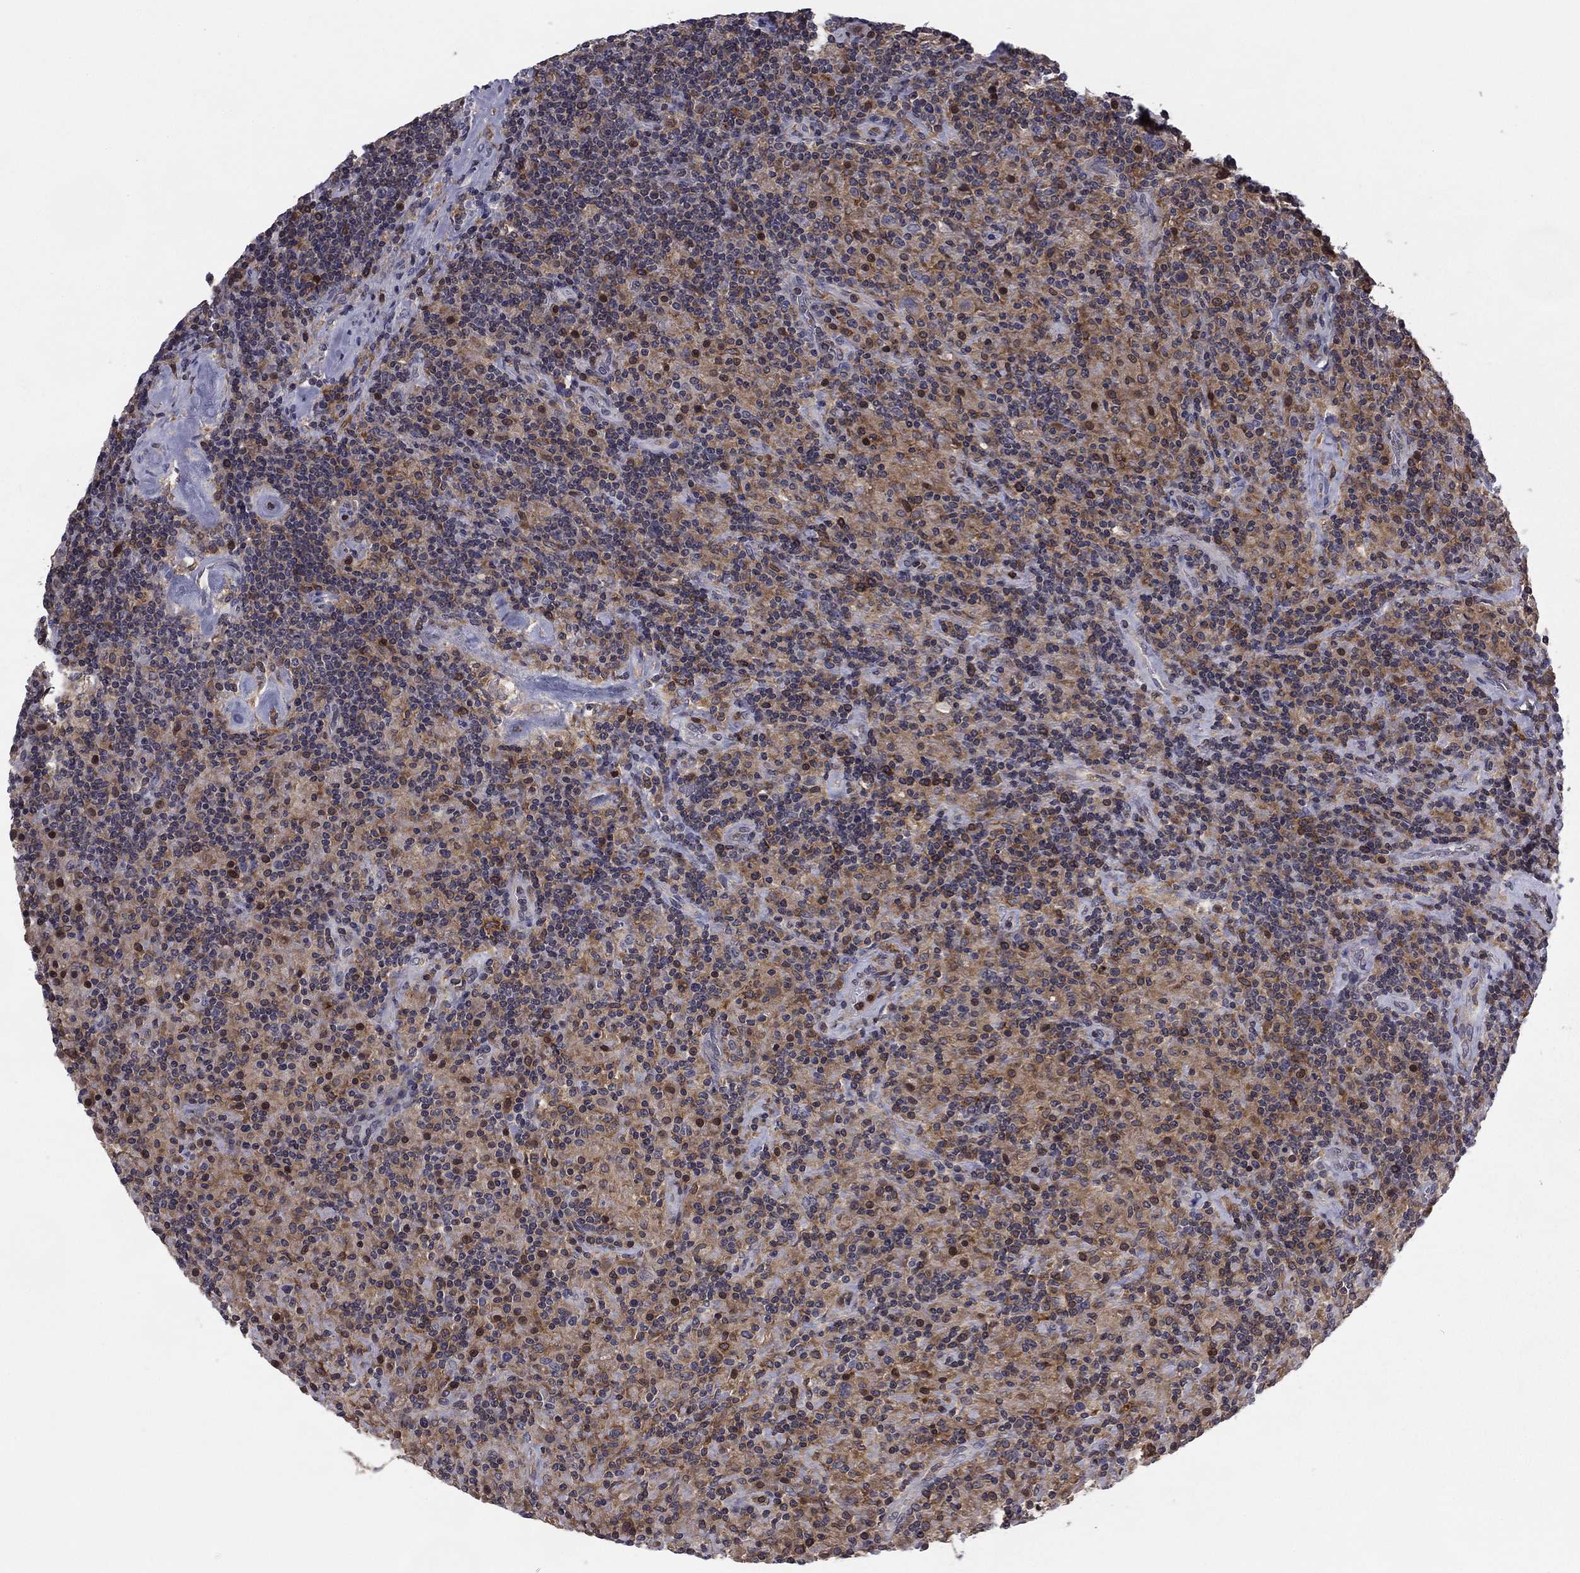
{"staining": {"intensity": "weak", "quantity": "<25%", "location": "cytoplasmic/membranous"}, "tissue": "lymphoma", "cell_type": "Tumor cells", "image_type": "cancer", "snomed": [{"axis": "morphology", "description": "Hodgkin's disease, NOS"}, {"axis": "topography", "description": "Lymph node"}], "caption": "Immunohistochemical staining of human lymphoma reveals no significant positivity in tumor cells.", "gene": "PLCB2", "patient": {"sex": "male", "age": 70}}